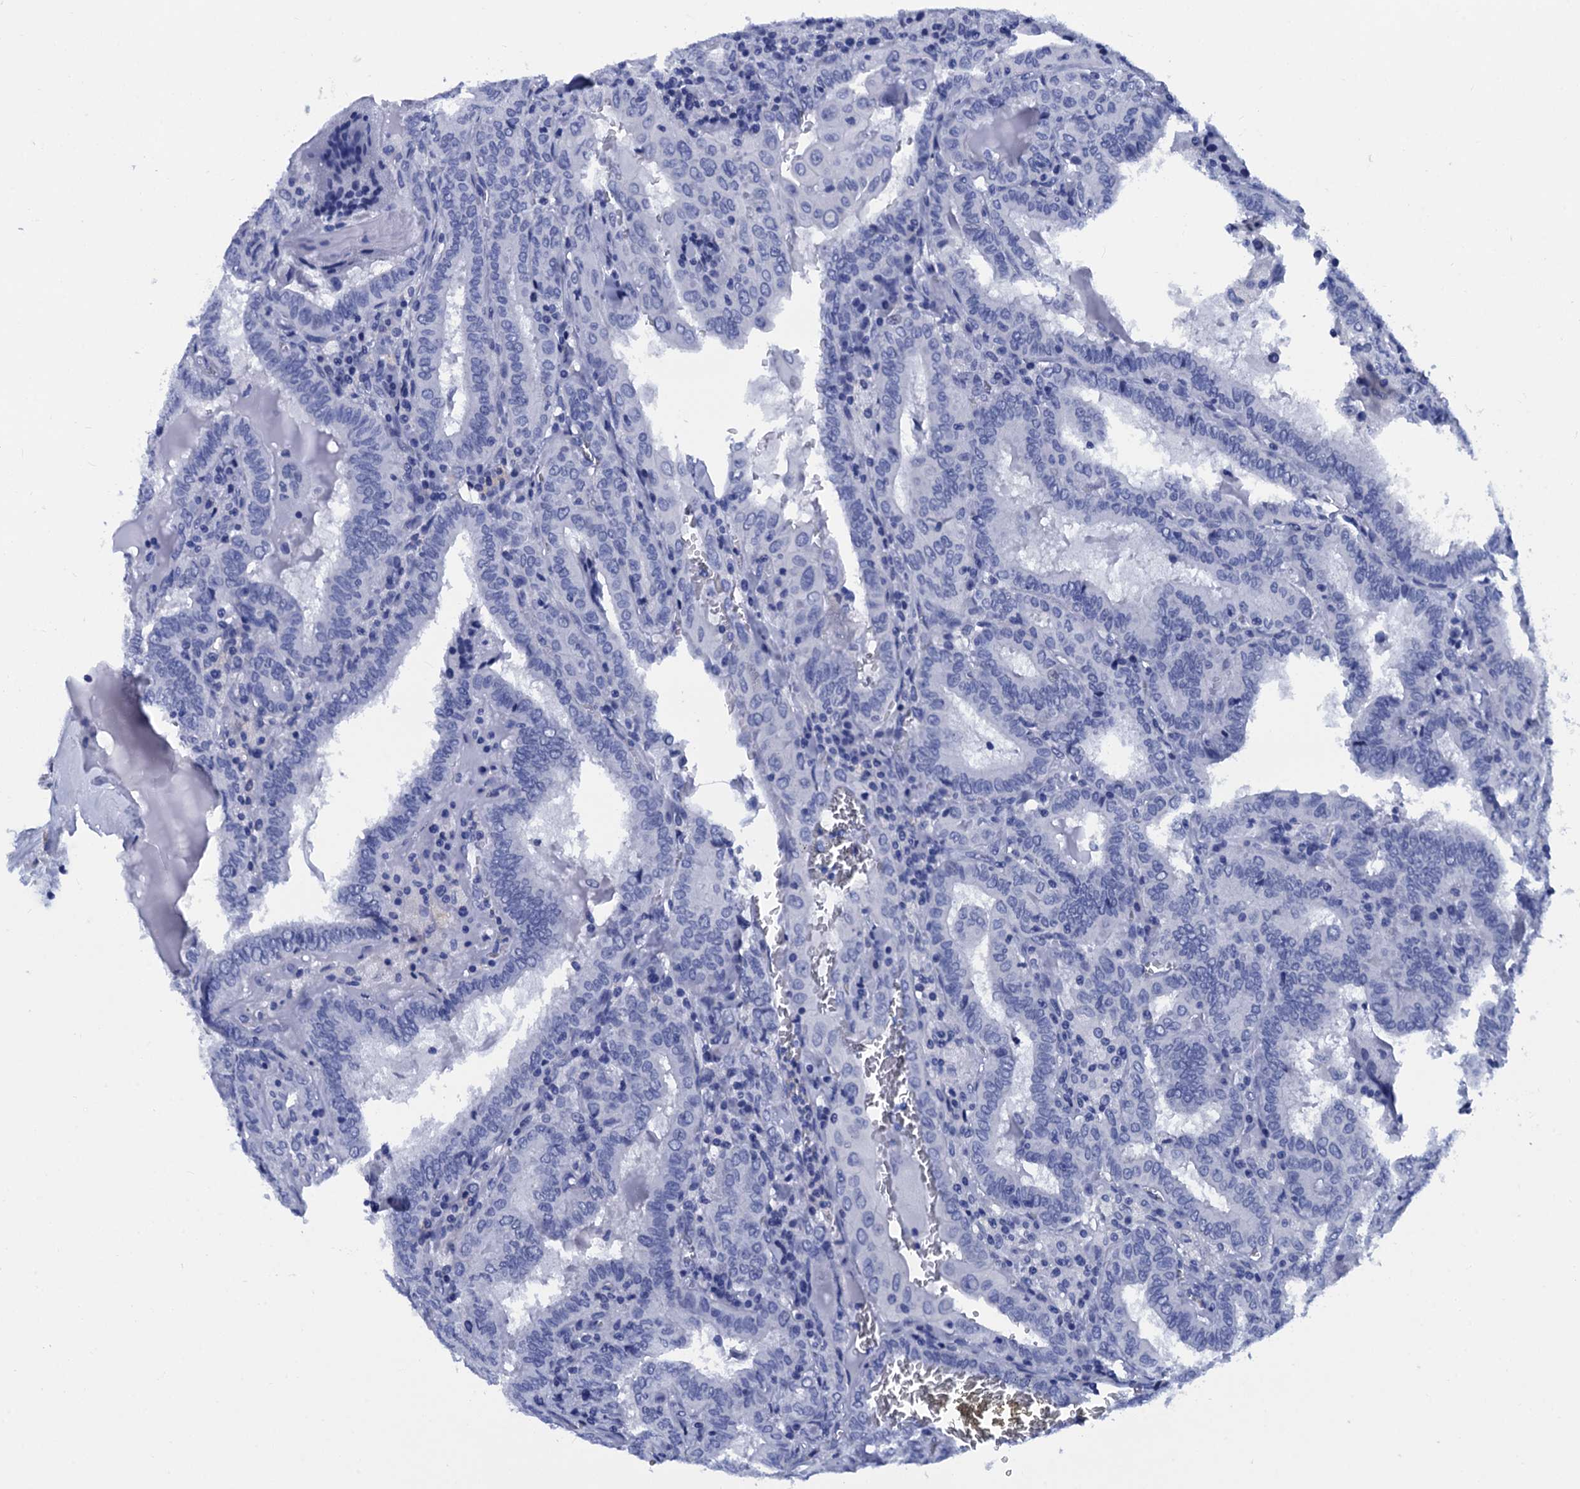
{"staining": {"intensity": "negative", "quantity": "none", "location": "none"}, "tissue": "thyroid cancer", "cell_type": "Tumor cells", "image_type": "cancer", "snomed": [{"axis": "morphology", "description": "Papillary adenocarcinoma, NOS"}, {"axis": "topography", "description": "Thyroid gland"}], "caption": "Tumor cells show no significant protein staining in thyroid papillary adenocarcinoma.", "gene": "MYBPC3", "patient": {"sex": "female", "age": 72}}